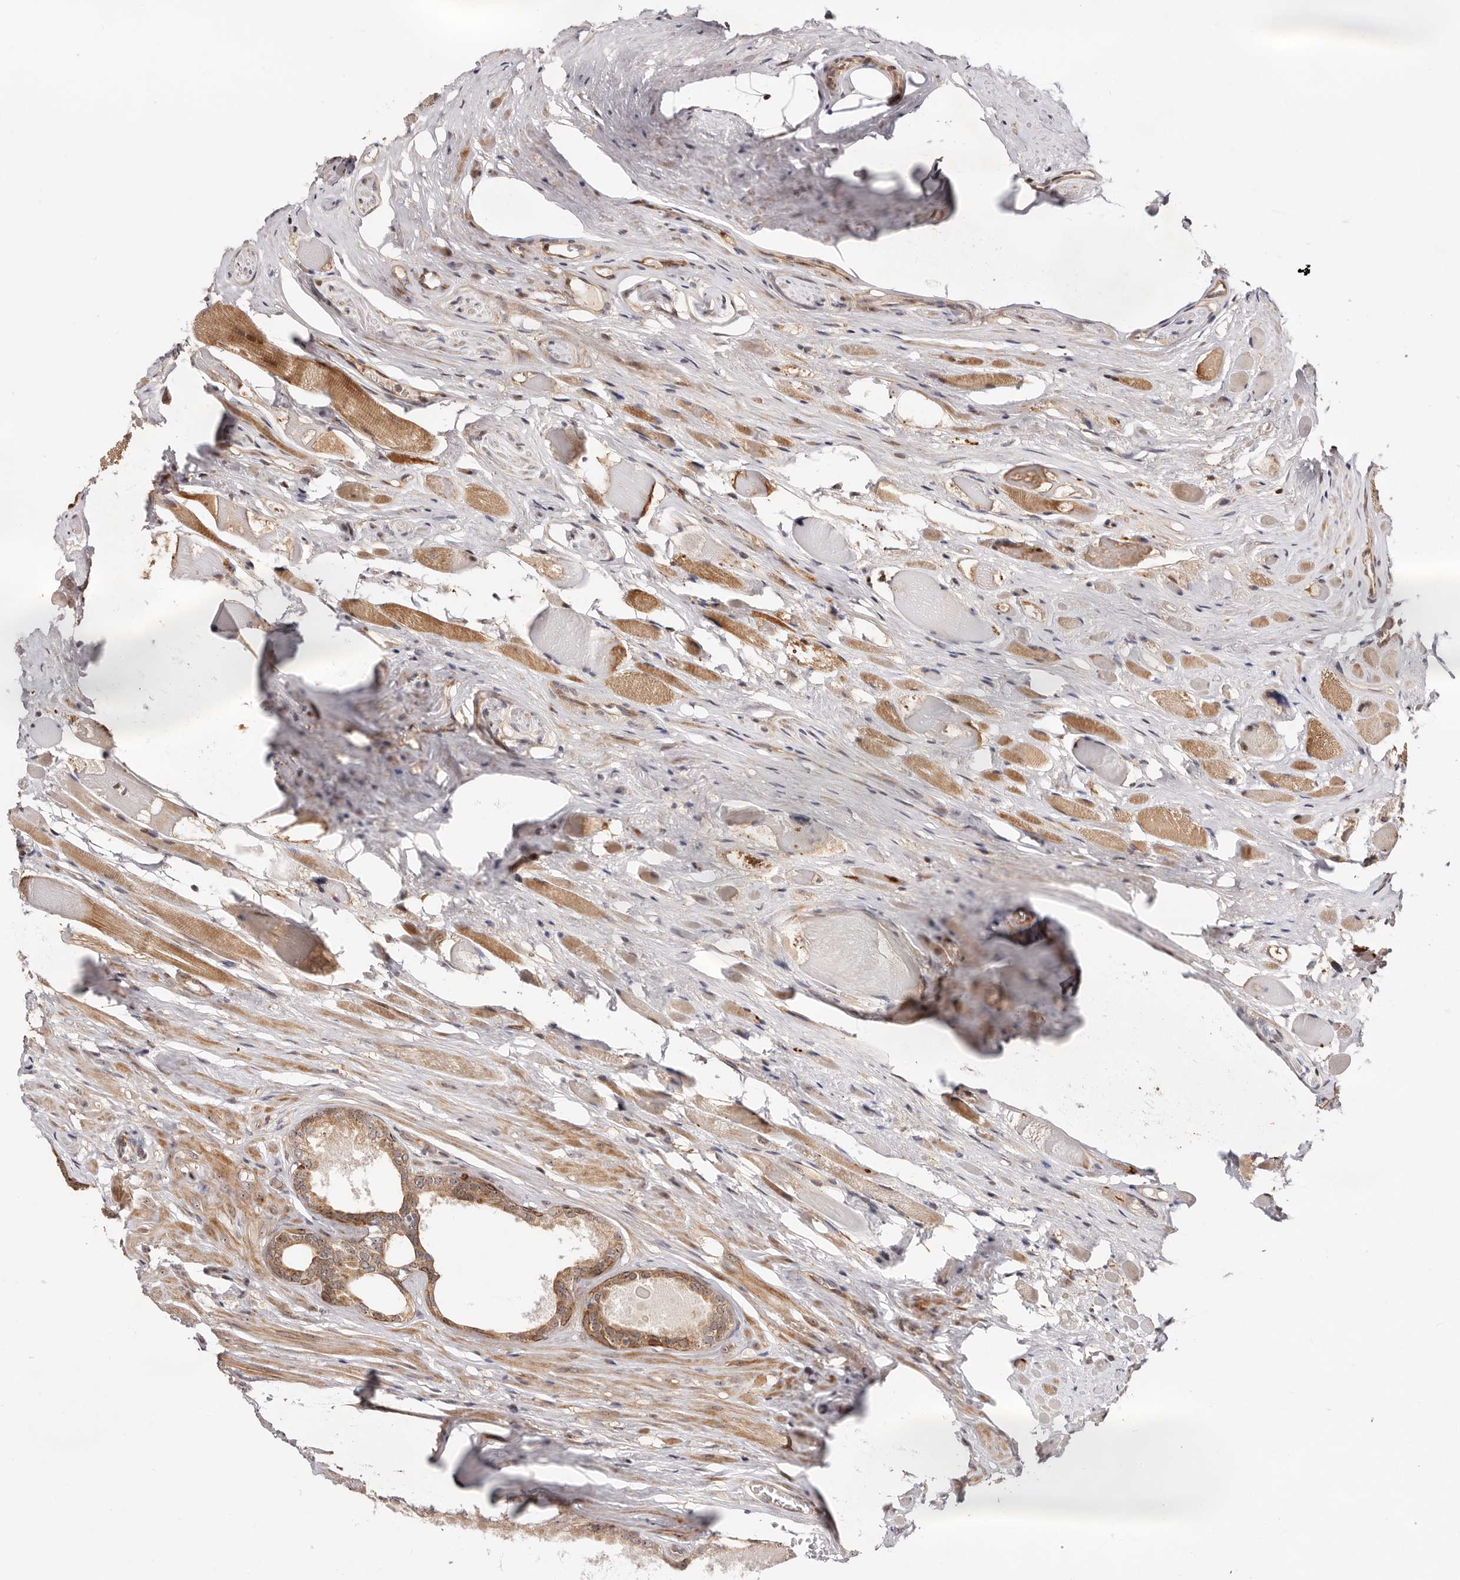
{"staining": {"intensity": "moderate", "quantity": "25%-75%", "location": "cytoplasmic/membranous"}, "tissue": "prostate cancer", "cell_type": "Tumor cells", "image_type": "cancer", "snomed": [{"axis": "morphology", "description": "Adenocarcinoma, Low grade"}, {"axis": "topography", "description": "Prostate"}], "caption": "Protein staining displays moderate cytoplasmic/membranous staining in approximately 25%-75% of tumor cells in low-grade adenocarcinoma (prostate).", "gene": "ODF2L", "patient": {"sex": "male", "age": 72}}